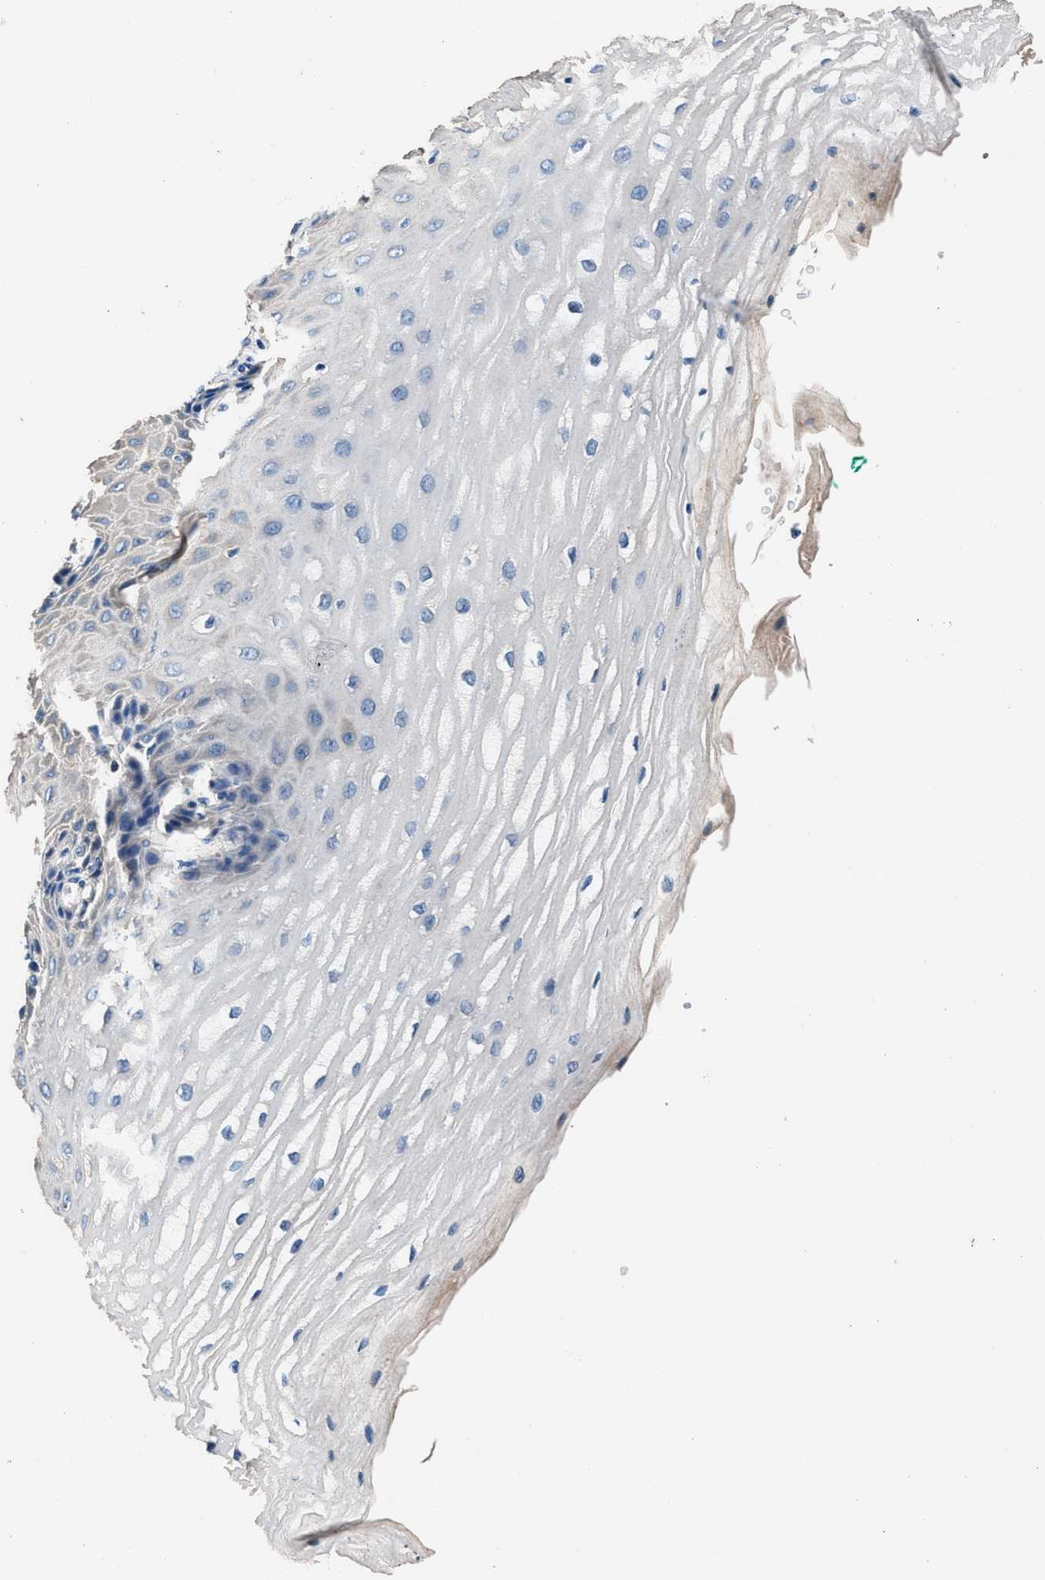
{"staining": {"intensity": "weak", "quantity": "<25%", "location": "cytoplasmic/membranous"}, "tissue": "esophagus", "cell_type": "Squamous epithelial cells", "image_type": "normal", "snomed": [{"axis": "morphology", "description": "Normal tissue, NOS"}, {"axis": "topography", "description": "Esophagus"}], "caption": "Immunohistochemistry micrograph of benign human esophagus stained for a protein (brown), which reveals no staining in squamous epithelial cells. (Immunohistochemistry (ihc), brightfield microscopy, high magnification).", "gene": "DHRS7B", "patient": {"sex": "male", "age": 54}}